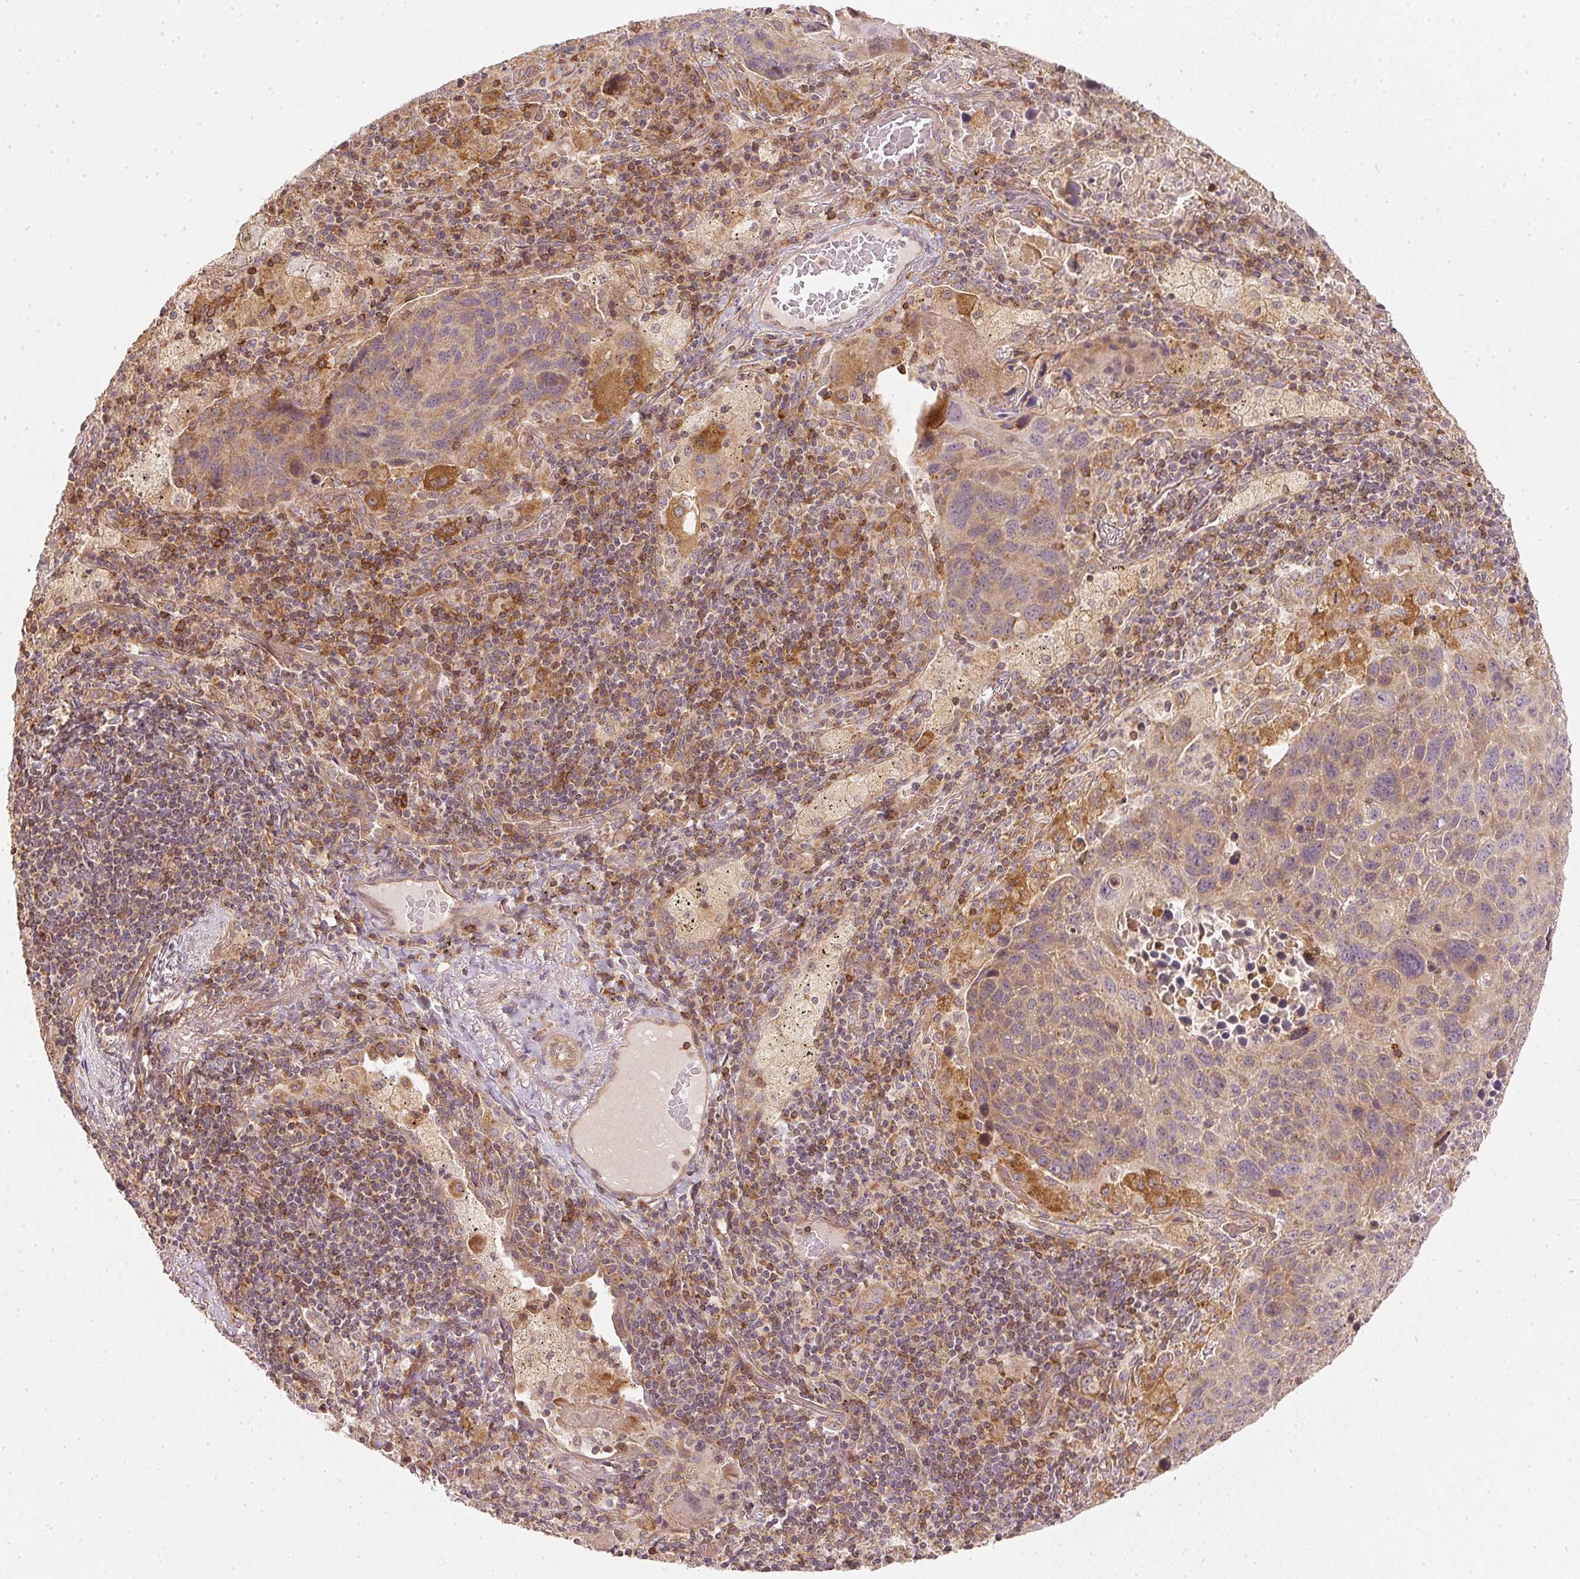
{"staining": {"intensity": "weak", "quantity": "<25%", "location": "cytoplasmic/membranous"}, "tissue": "lung cancer", "cell_type": "Tumor cells", "image_type": "cancer", "snomed": [{"axis": "morphology", "description": "Squamous cell carcinoma, NOS"}, {"axis": "topography", "description": "Lung"}], "caption": "Tumor cells are negative for protein expression in human squamous cell carcinoma (lung). (Stains: DAB immunohistochemistry (IHC) with hematoxylin counter stain, Microscopy: brightfield microscopy at high magnification).", "gene": "NADK2", "patient": {"sex": "male", "age": 68}}